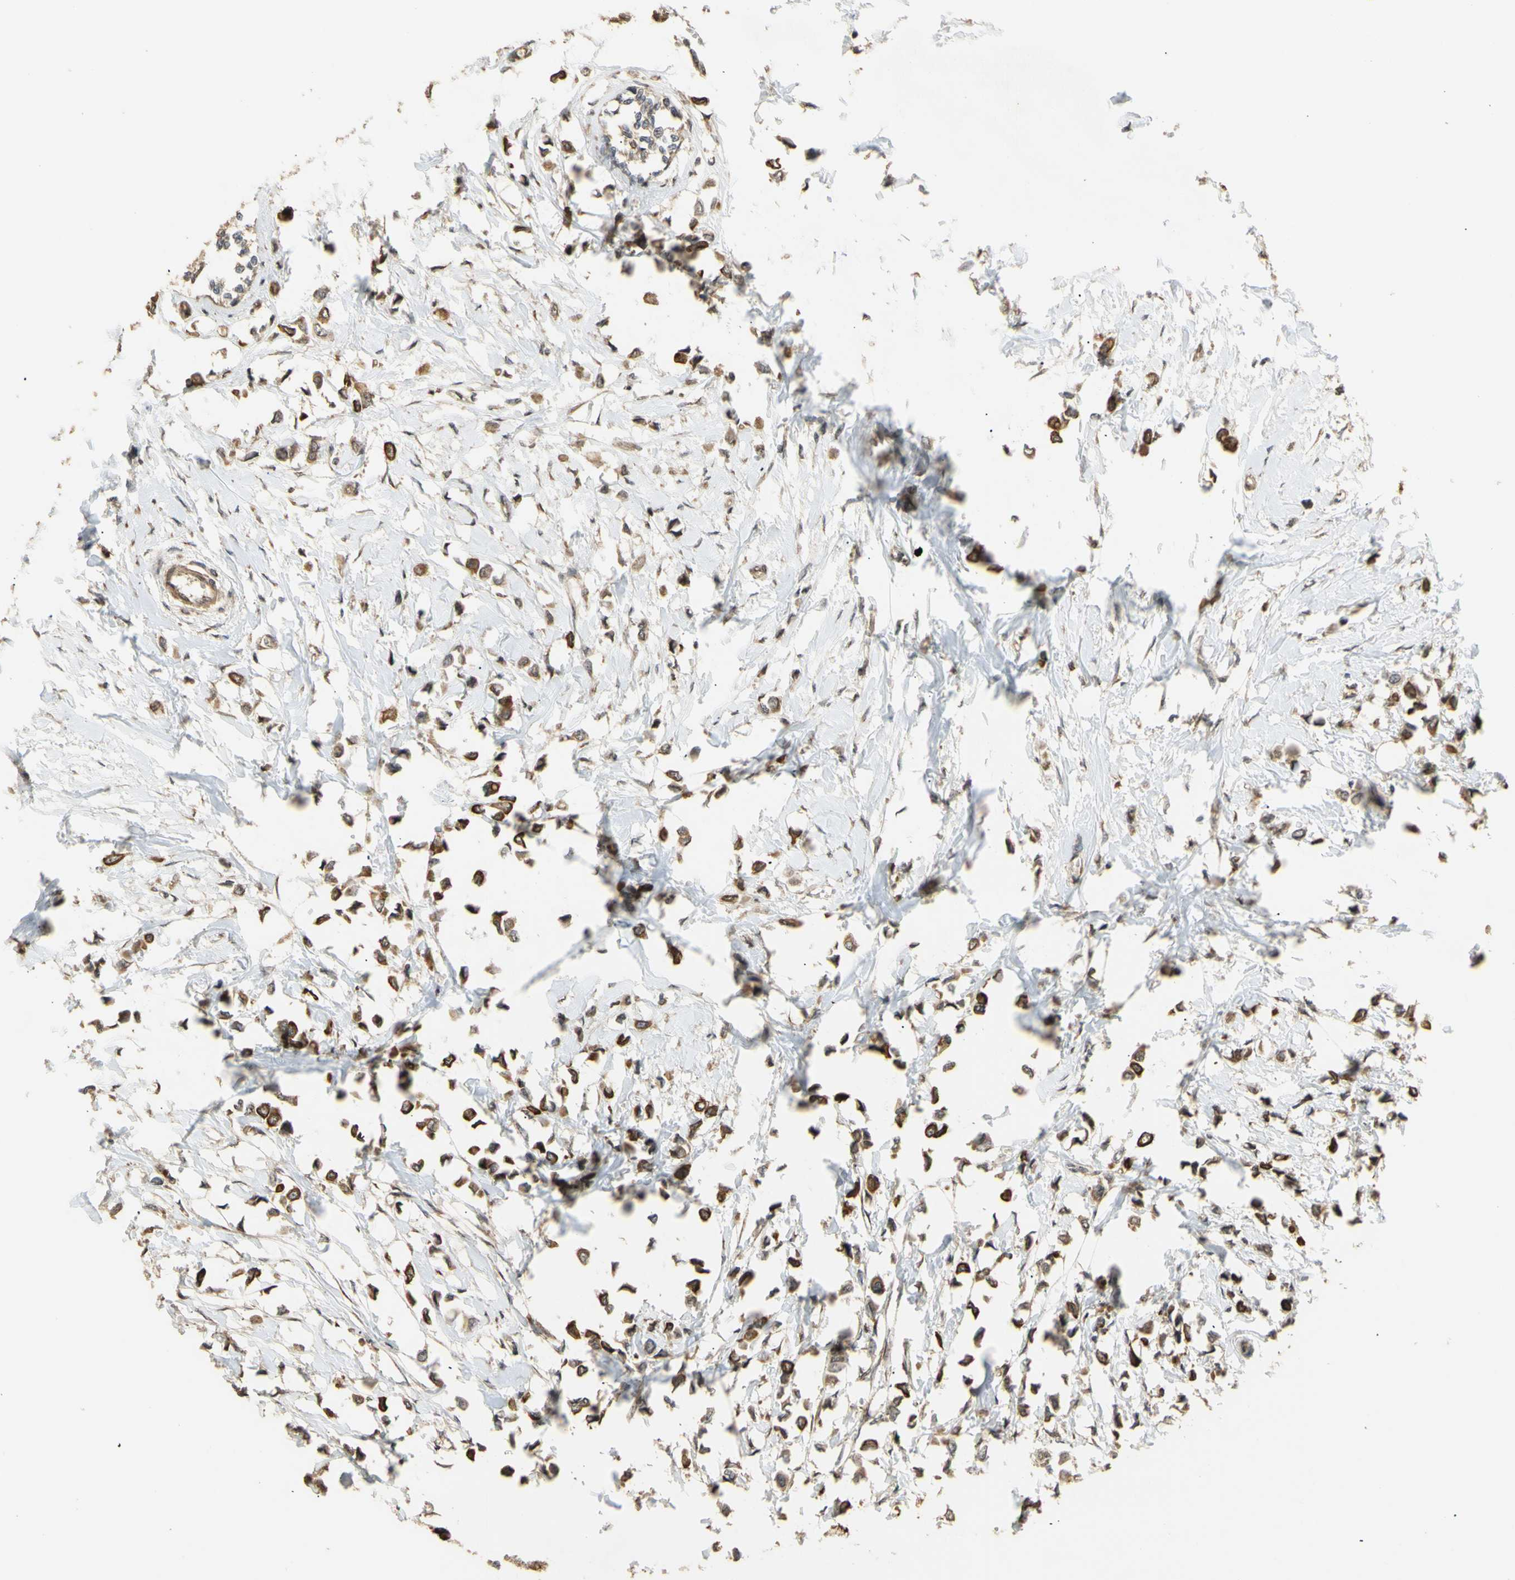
{"staining": {"intensity": "strong", "quantity": ">75%", "location": "cytoplasmic/membranous"}, "tissue": "breast cancer", "cell_type": "Tumor cells", "image_type": "cancer", "snomed": [{"axis": "morphology", "description": "Lobular carcinoma"}, {"axis": "topography", "description": "Breast"}], "caption": "Lobular carcinoma (breast) stained with DAB (3,3'-diaminobenzidine) immunohistochemistry displays high levels of strong cytoplasmic/membranous positivity in approximately >75% of tumor cells. The staining was performed using DAB (3,3'-diaminobenzidine) to visualize the protein expression in brown, while the nuclei were stained in blue with hematoxylin (Magnification: 20x).", "gene": "GTF2E2", "patient": {"sex": "female", "age": 51}}